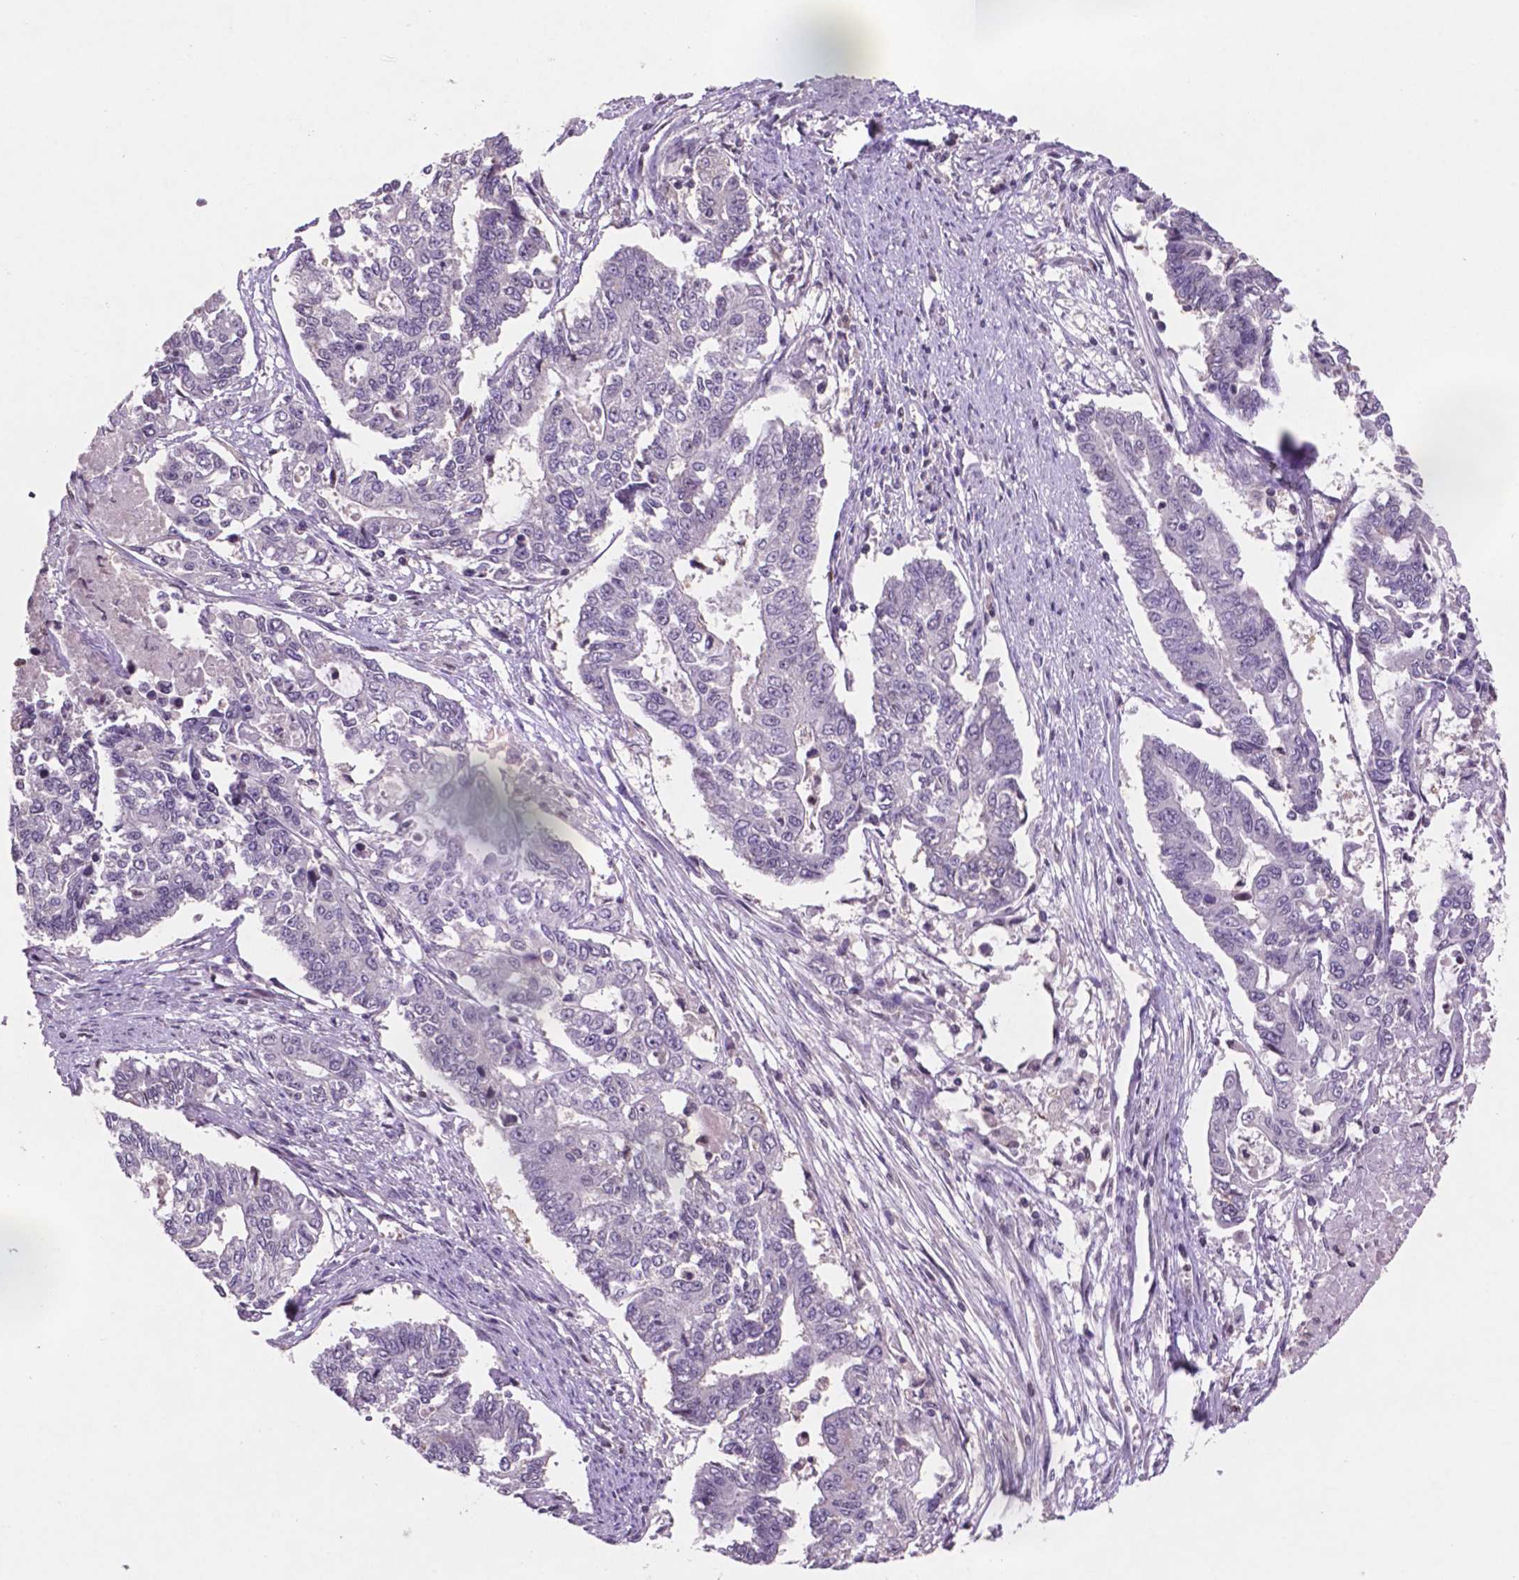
{"staining": {"intensity": "negative", "quantity": "none", "location": "none"}, "tissue": "endometrial cancer", "cell_type": "Tumor cells", "image_type": "cancer", "snomed": [{"axis": "morphology", "description": "Adenocarcinoma, NOS"}, {"axis": "topography", "description": "Uterus"}], "caption": "Immunohistochemical staining of endometrial cancer (adenocarcinoma) displays no significant expression in tumor cells.", "gene": "GLRX", "patient": {"sex": "female", "age": 59}}